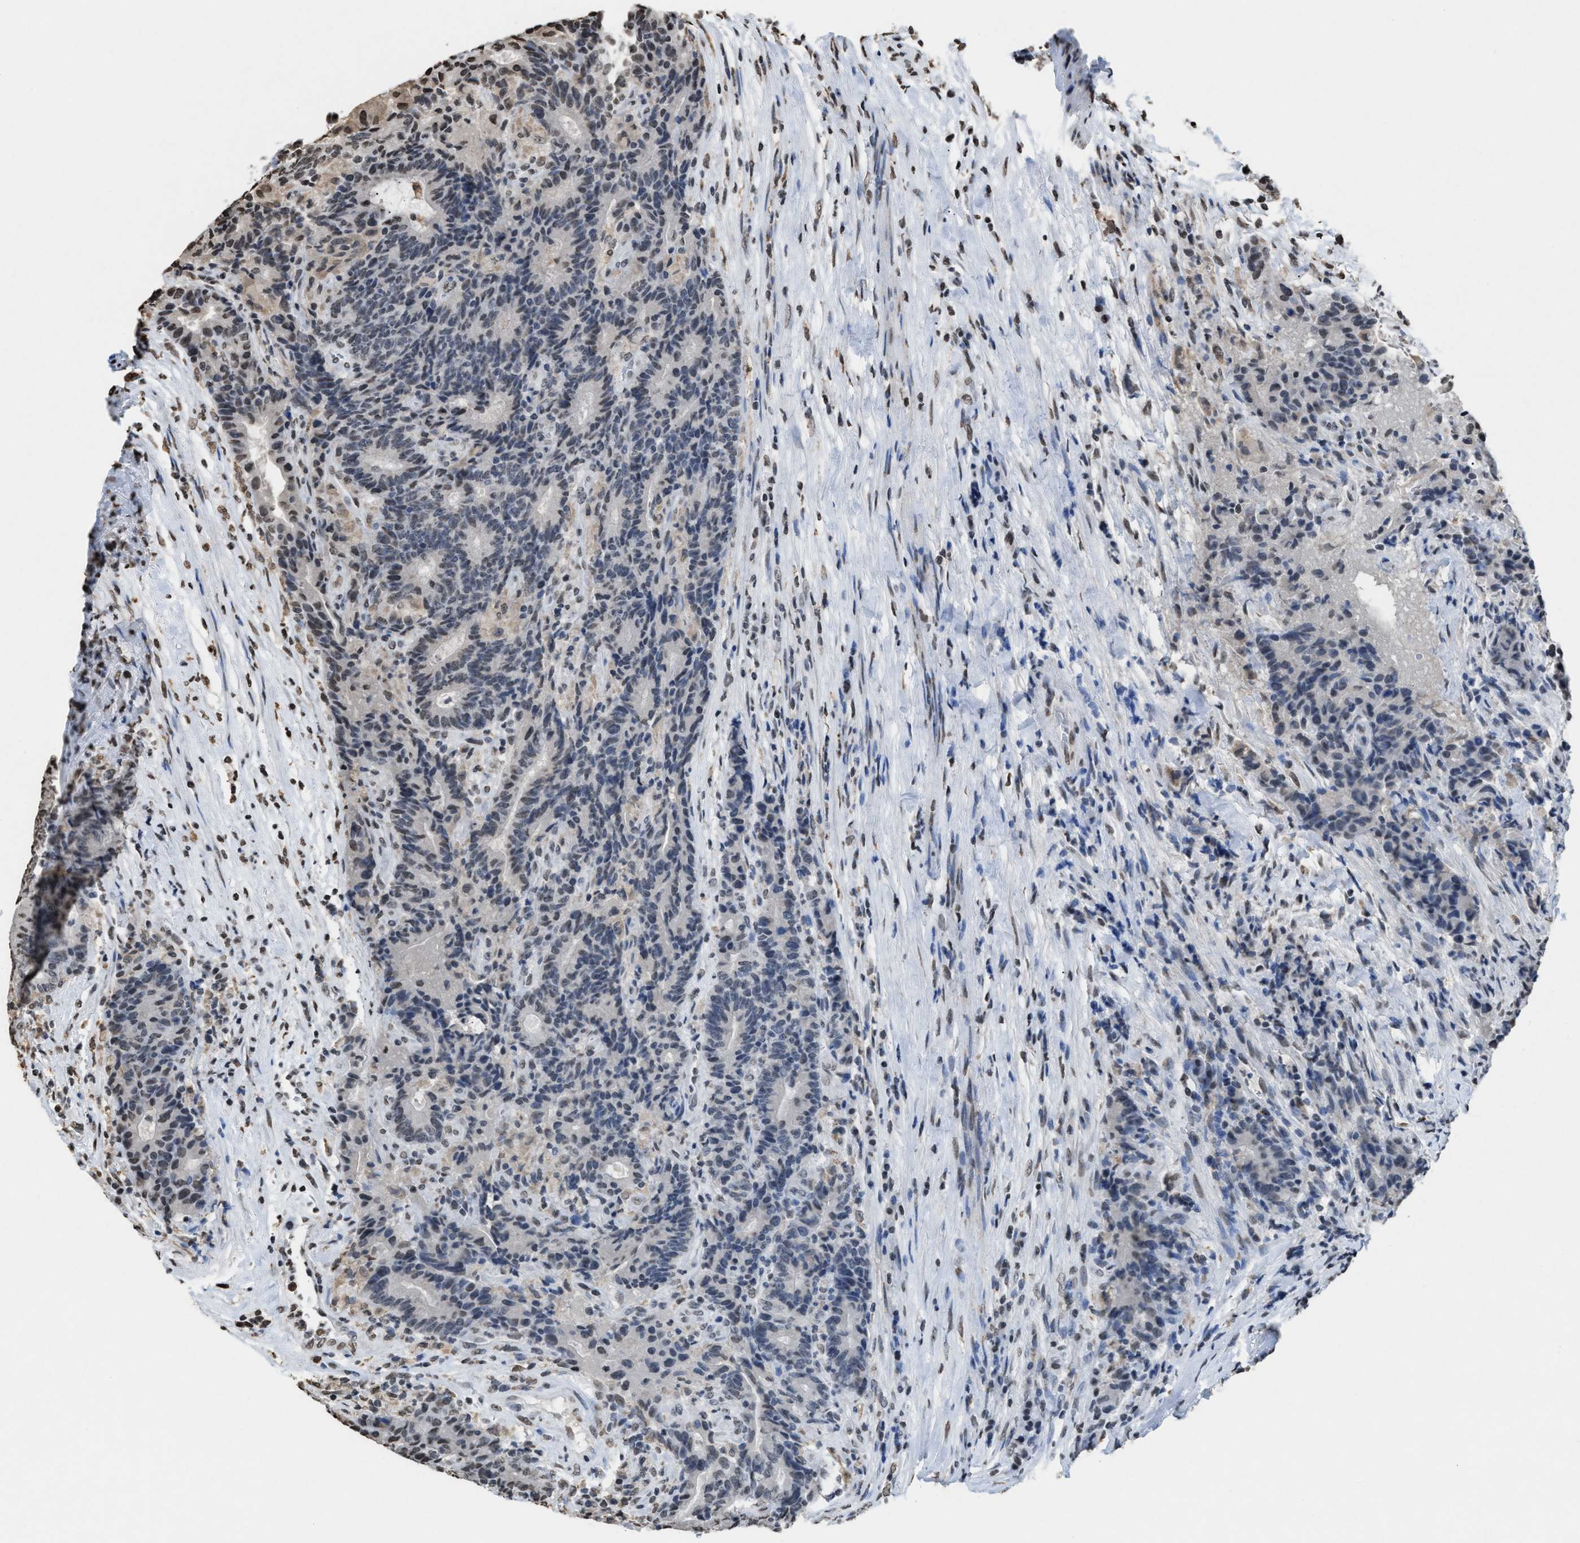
{"staining": {"intensity": "weak", "quantity": "<25%", "location": "nuclear"}, "tissue": "colorectal cancer", "cell_type": "Tumor cells", "image_type": "cancer", "snomed": [{"axis": "morphology", "description": "Normal tissue, NOS"}, {"axis": "morphology", "description": "Adenocarcinoma, NOS"}, {"axis": "topography", "description": "Colon"}], "caption": "Immunohistochemistry of adenocarcinoma (colorectal) exhibits no positivity in tumor cells. (DAB IHC visualized using brightfield microscopy, high magnification).", "gene": "NUP88", "patient": {"sex": "female", "age": 75}}